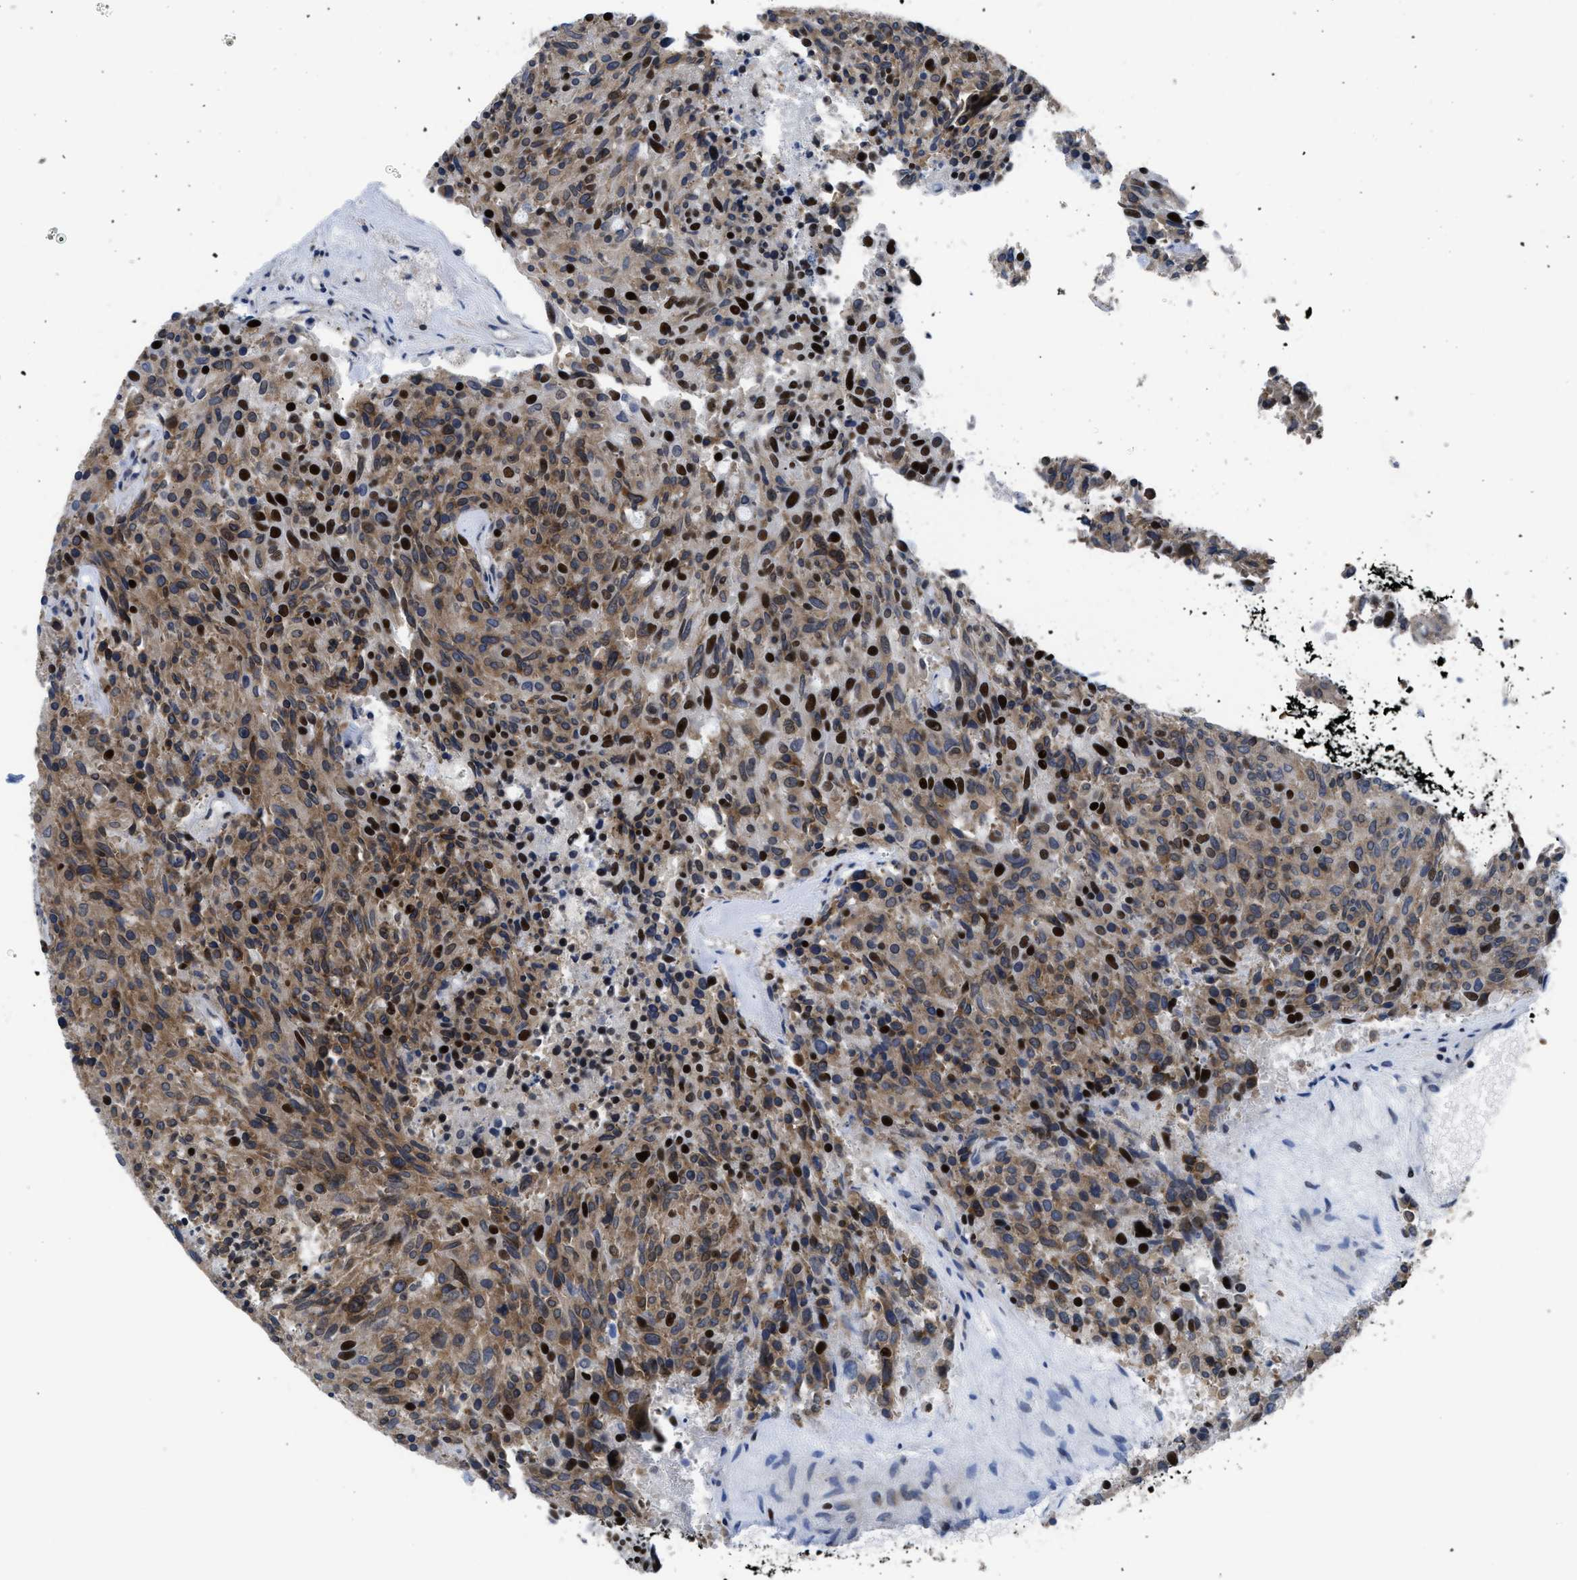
{"staining": {"intensity": "moderate", "quantity": ">75%", "location": "cytoplasmic/membranous"}, "tissue": "carcinoid", "cell_type": "Tumor cells", "image_type": "cancer", "snomed": [{"axis": "morphology", "description": "Carcinoid, malignant, NOS"}, {"axis": "topography", "description": "Pancreas"}], "caption": "DAB immunohistochemical staining of carcinoid displays moderate cytoplasmic/membranous protein expression in about >75% of tumor cells. (IHC, brightfield microscopy, high magnification).", "gene": "SCAF4", "patient": {"sex": "female", "age": 54}}